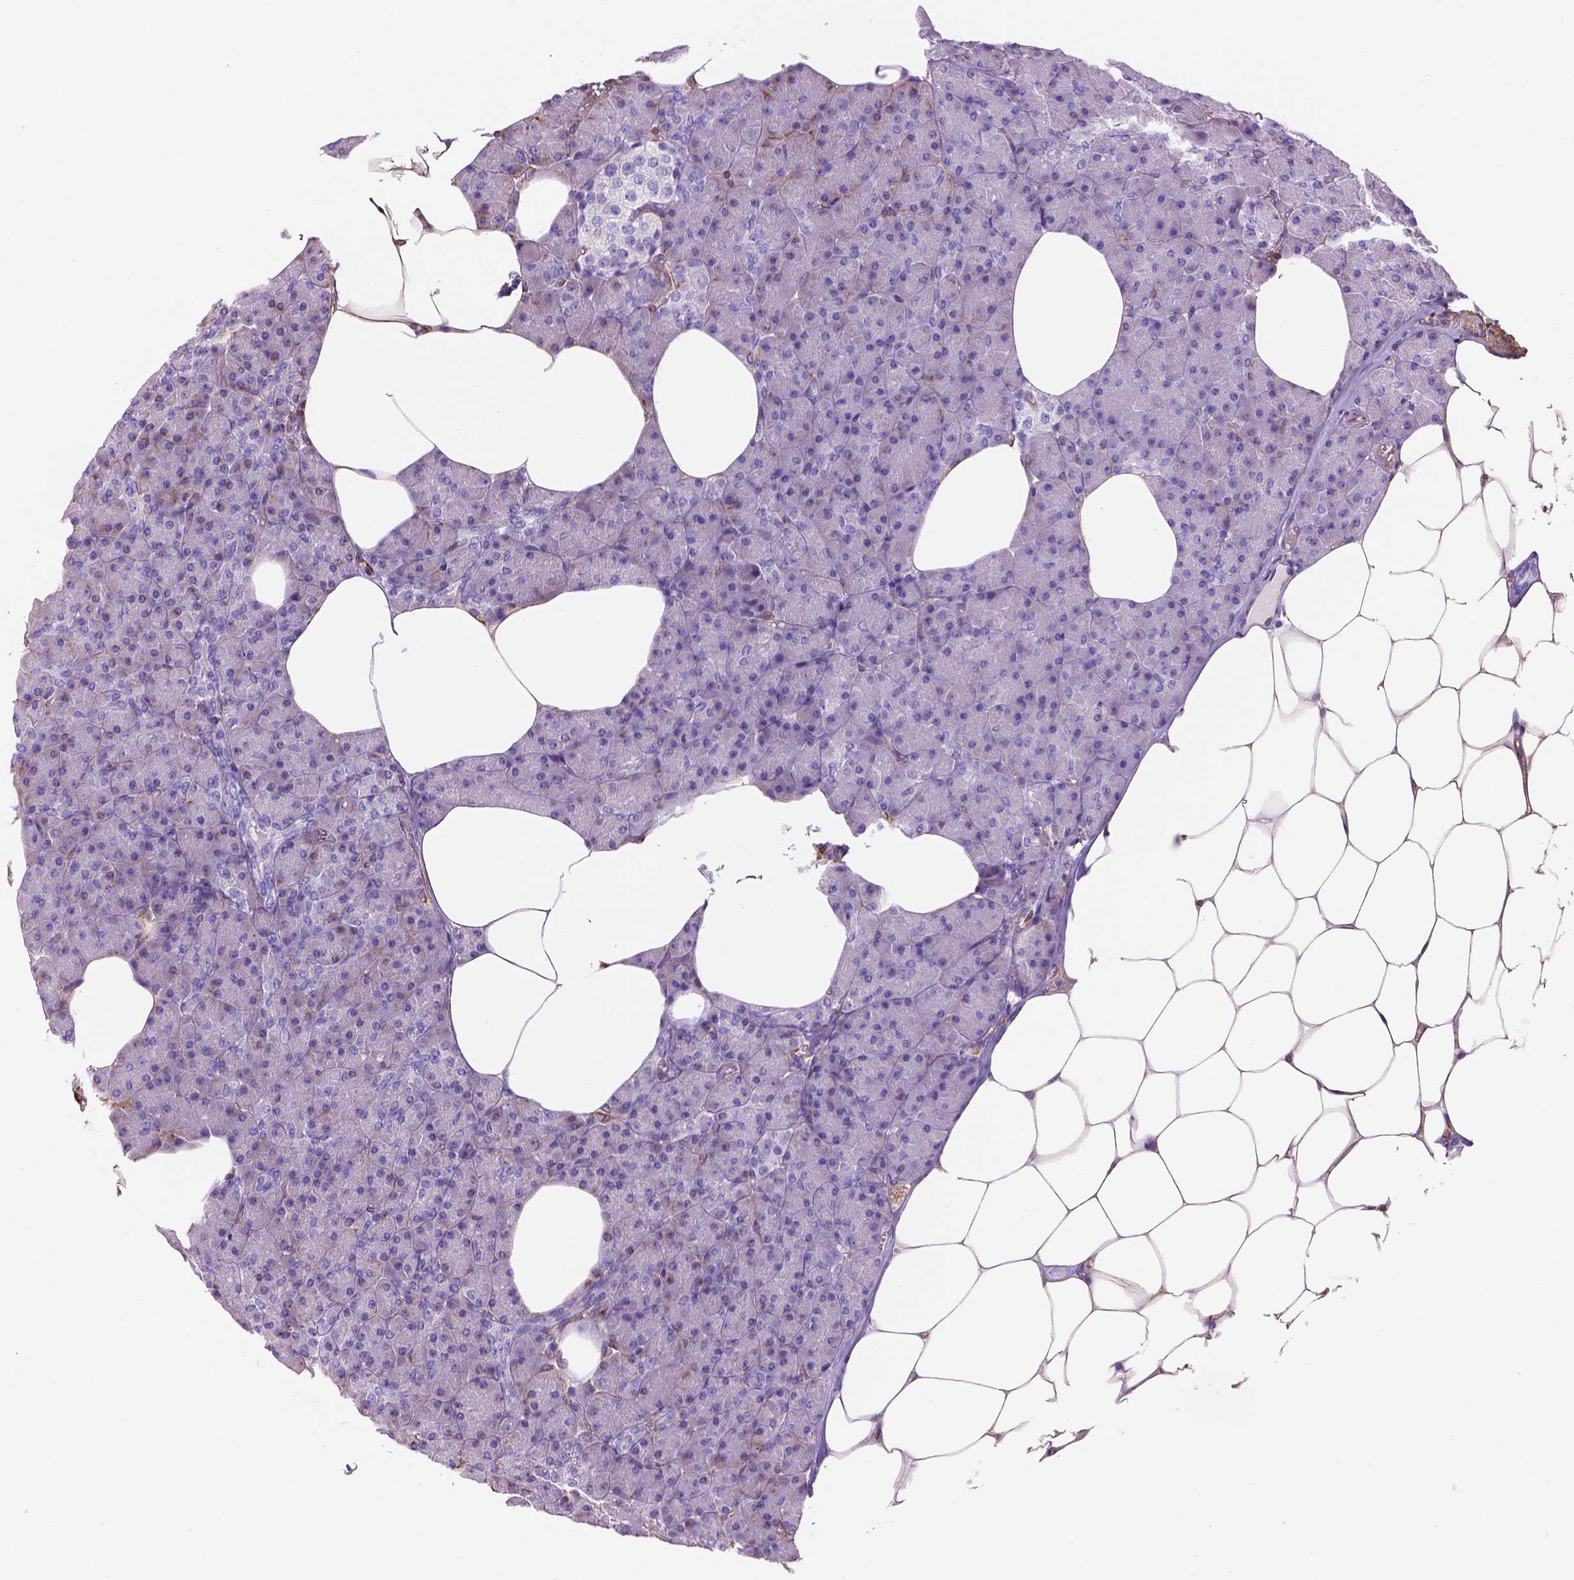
{"staining": {"intensity": "negative", "quantity": "none", "location": "none"}, "tissue": "pancreas", "cell_type": "Exocrine glandular cells", "image_type": "normal", "snomed": [{"axis": "morphology", "description": "Normal tissue, NOS"}, {"axis": "topography", "description": "Pancreas"}], "caption": "Pancreas stained for a protein using immunohistochemistry shows no positivity exocrine glandular cells.", "gene": "ZZZ3", "patient": {"sex": "female", "age": 45}}